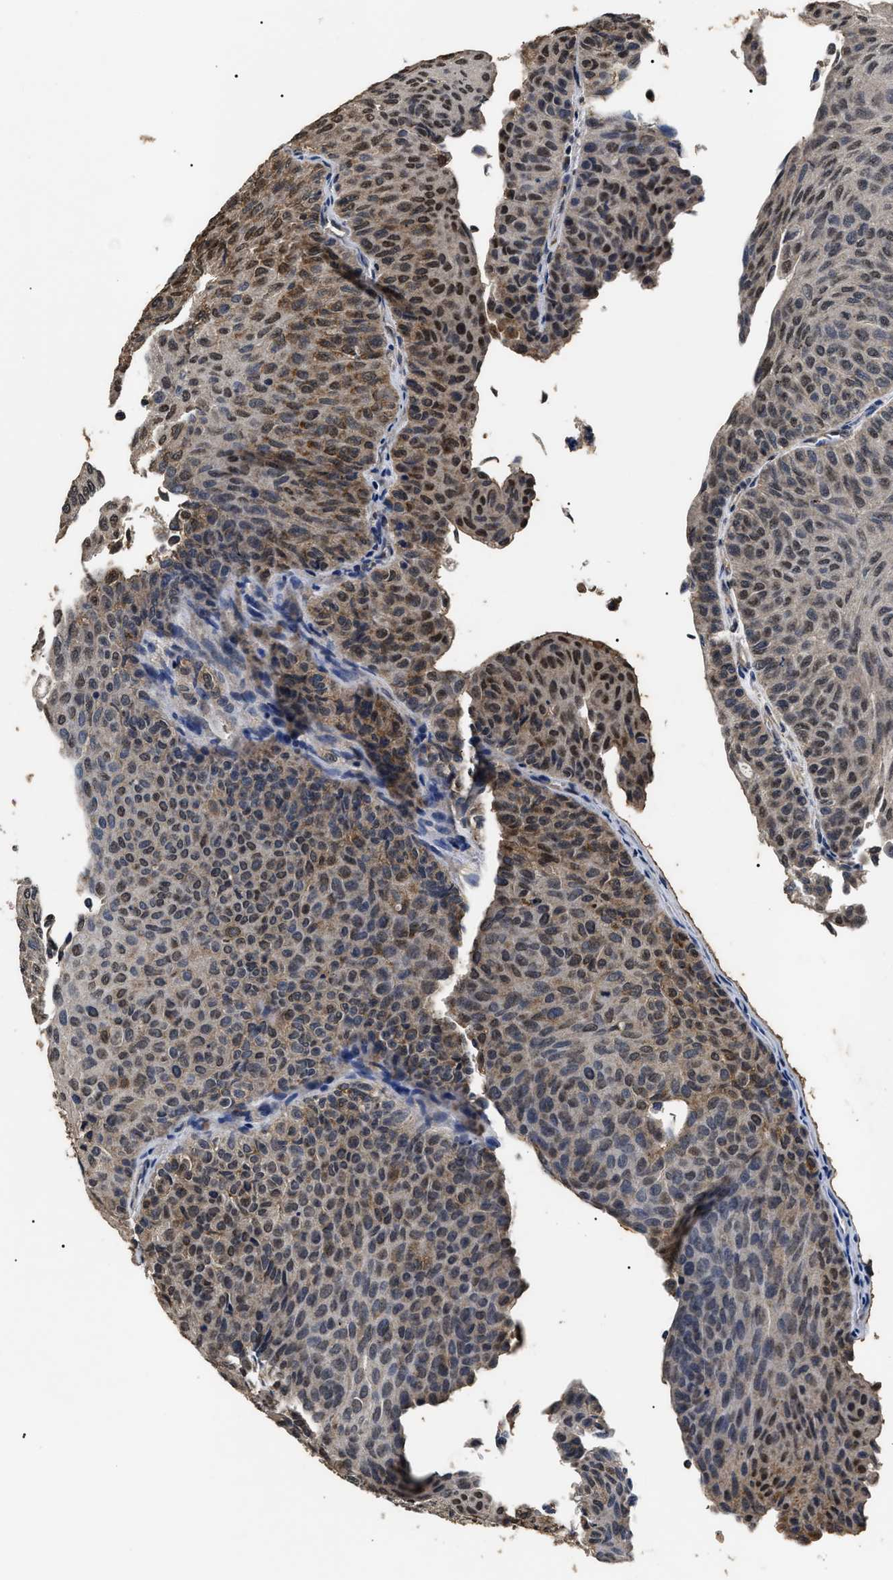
{"staining": {"intensity": "moderate", "quantity": "<25%", "location": "cytoplasmic/membranous,nuclear"}, "tissue": "urothelial cancer", "cell_type": "Tumor cells", "image_type": "cancer", "snomed": [{"axis": "morphology", "description": "Urothelial carcinoma, Low grade"}, {"axis": "topography", "description": "Urinary bladder"}], "caption": "A micrograph of urothelial carcinoma (low-grade) stained for a protein shows moderate cytoplasmic/membranous and nuclear brown staining in tumor cells.", "gene": "ANP32E", "patient": {"sex": "male", "age": 78}}